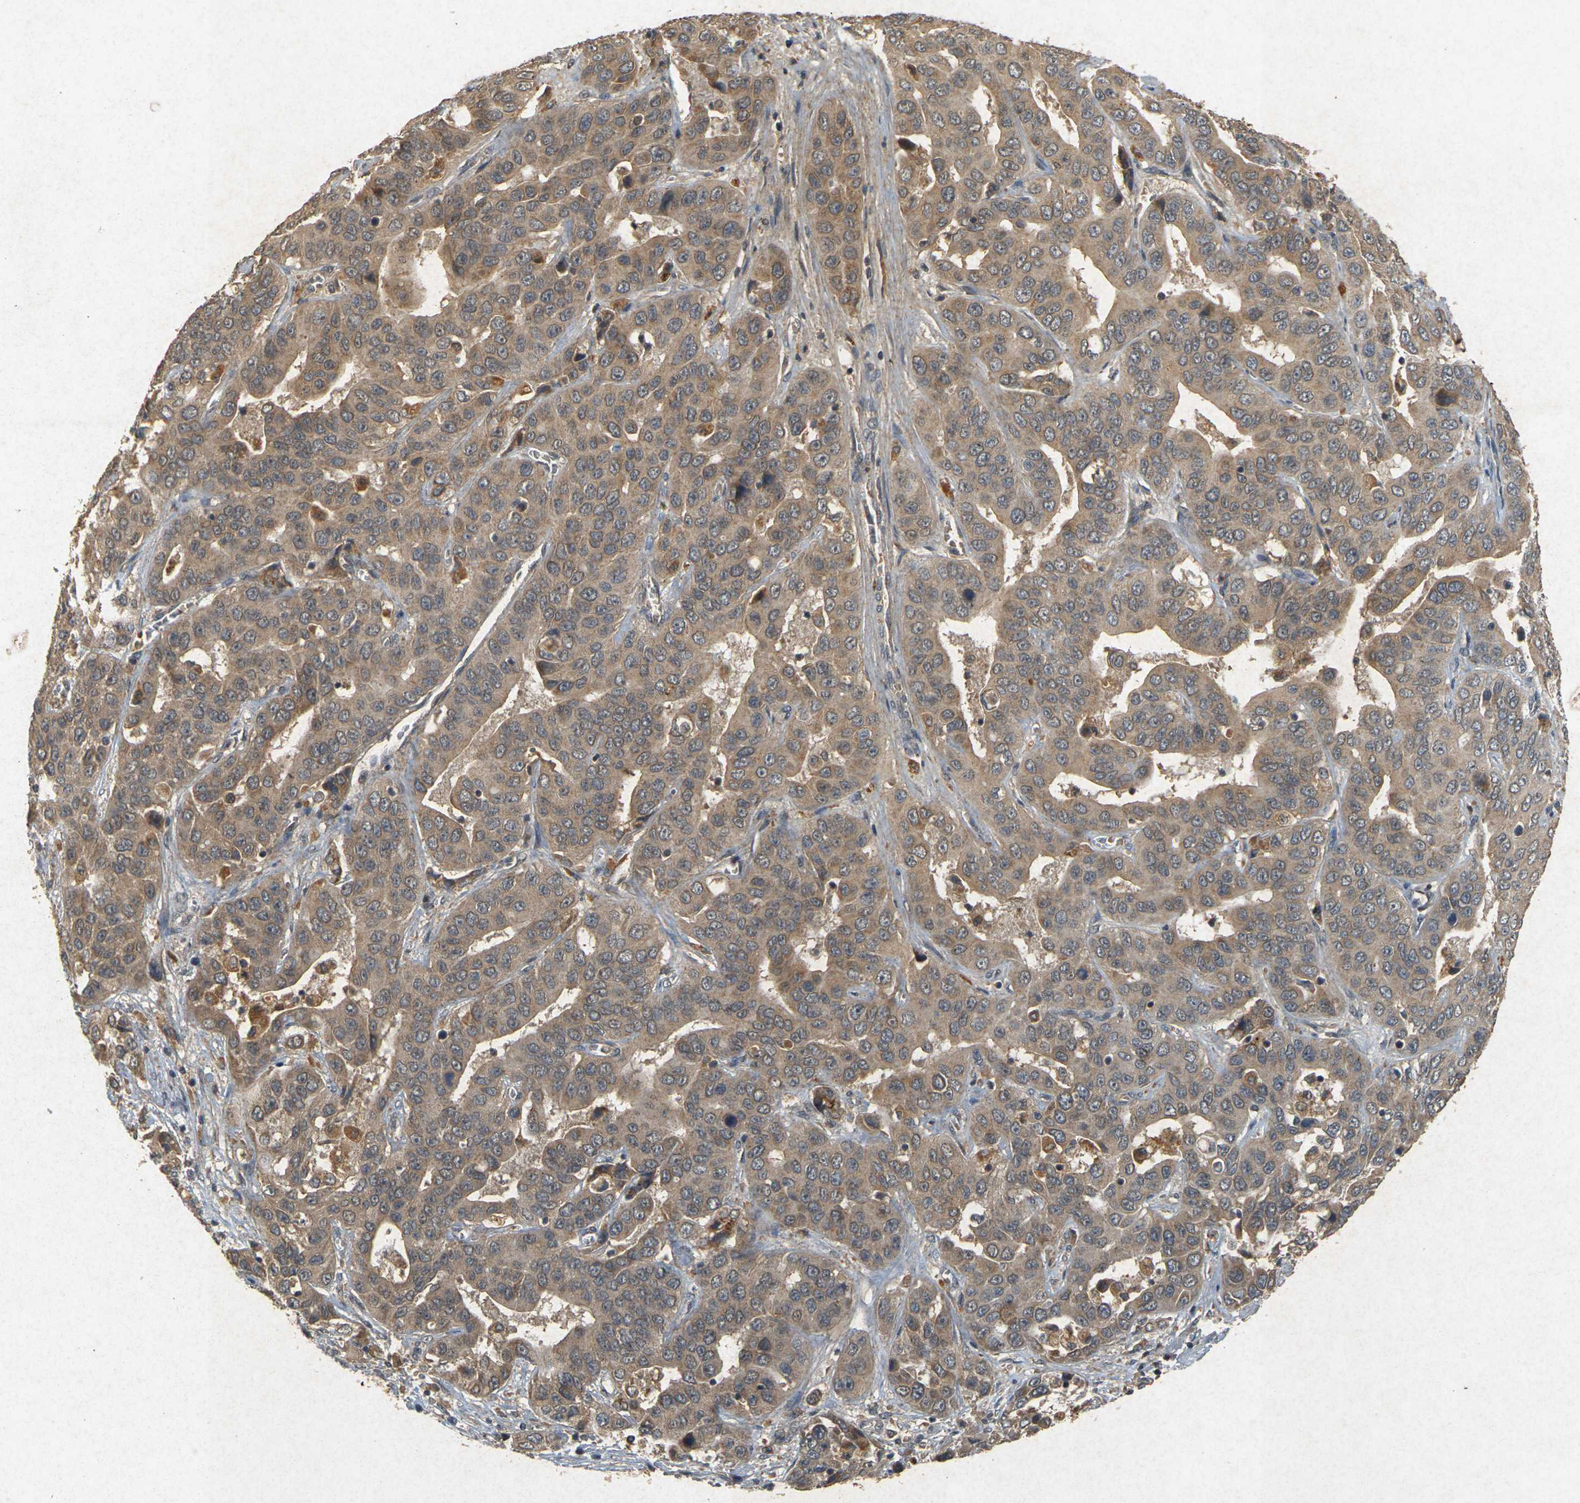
{"staining": {"intensity": "moderate", "quantity": ">75%", "location": "cytoplasmic/membranous"}, "tissue": "liver cancer", "cell_type": "Tumor cells", "image_type": "cancer", "snomed": [{"axis": "morphology", "description": "Cholangiocarcinoma"}, {"axis": "topography", "description": "Liver"}], "caption": "This is an image of immunohistochemistry staining of liver cancer (cholangiocarcinoma), which shows moderate staining in the cytoplasmic/membranous of tumor cells.", "gene": "ERN1", "patient": {"sex": "female", "age": 52}}